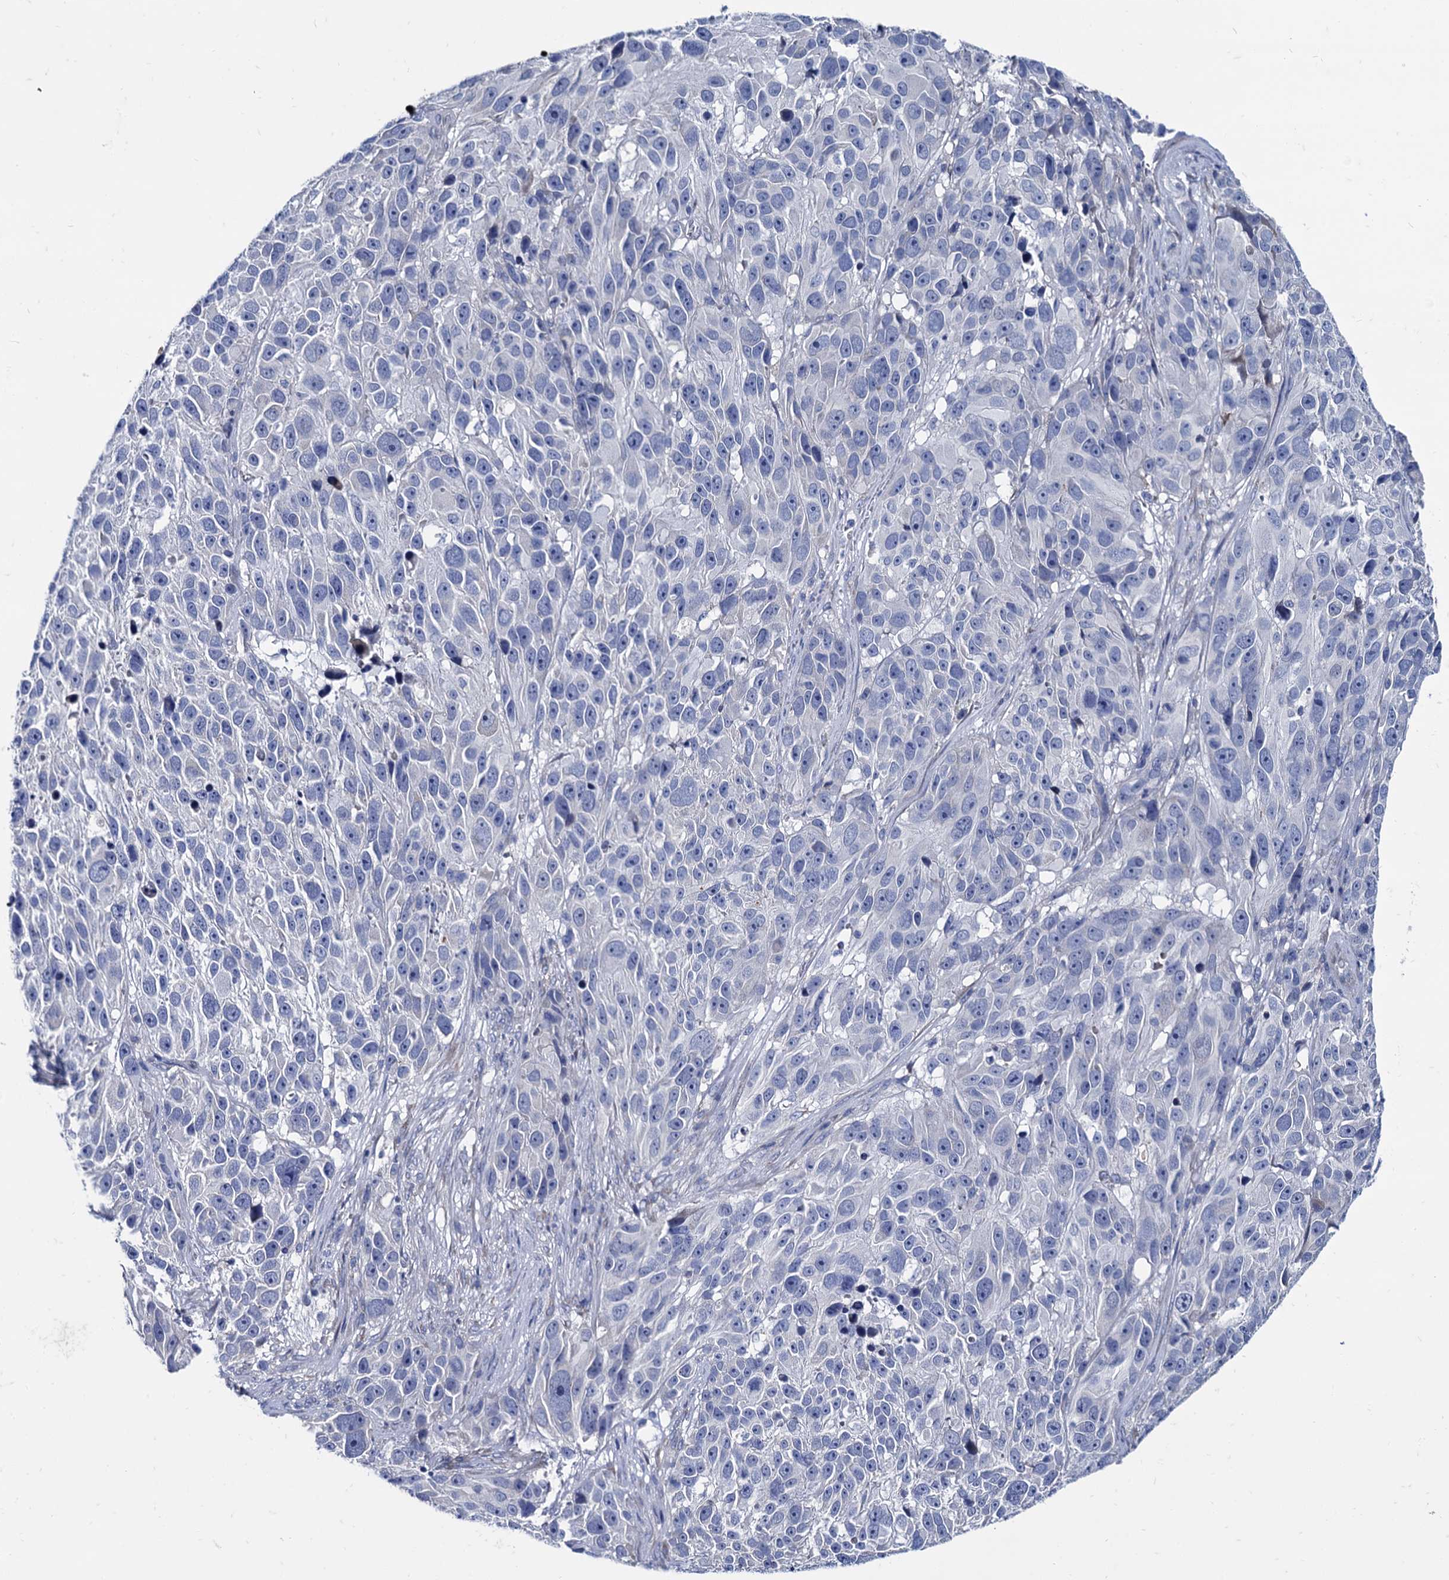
{"staining": {"intensity": "negative", "quantity": "none", "location": "none"}, "tissue": "melanoma", "cell_type": "Tumor cells", "image_type": "cancer", "snomed": [{"axis": "morphology", "description": "Malignant melanoma, NOS"}, {"axis": "topography", "description": "Skin"}], "caption": "This is an IHC micrograph of human melanoma. There is no staining in tumor cells.", "gene": "FOXR2", "patient": {"sex": "male", "age": 84}}